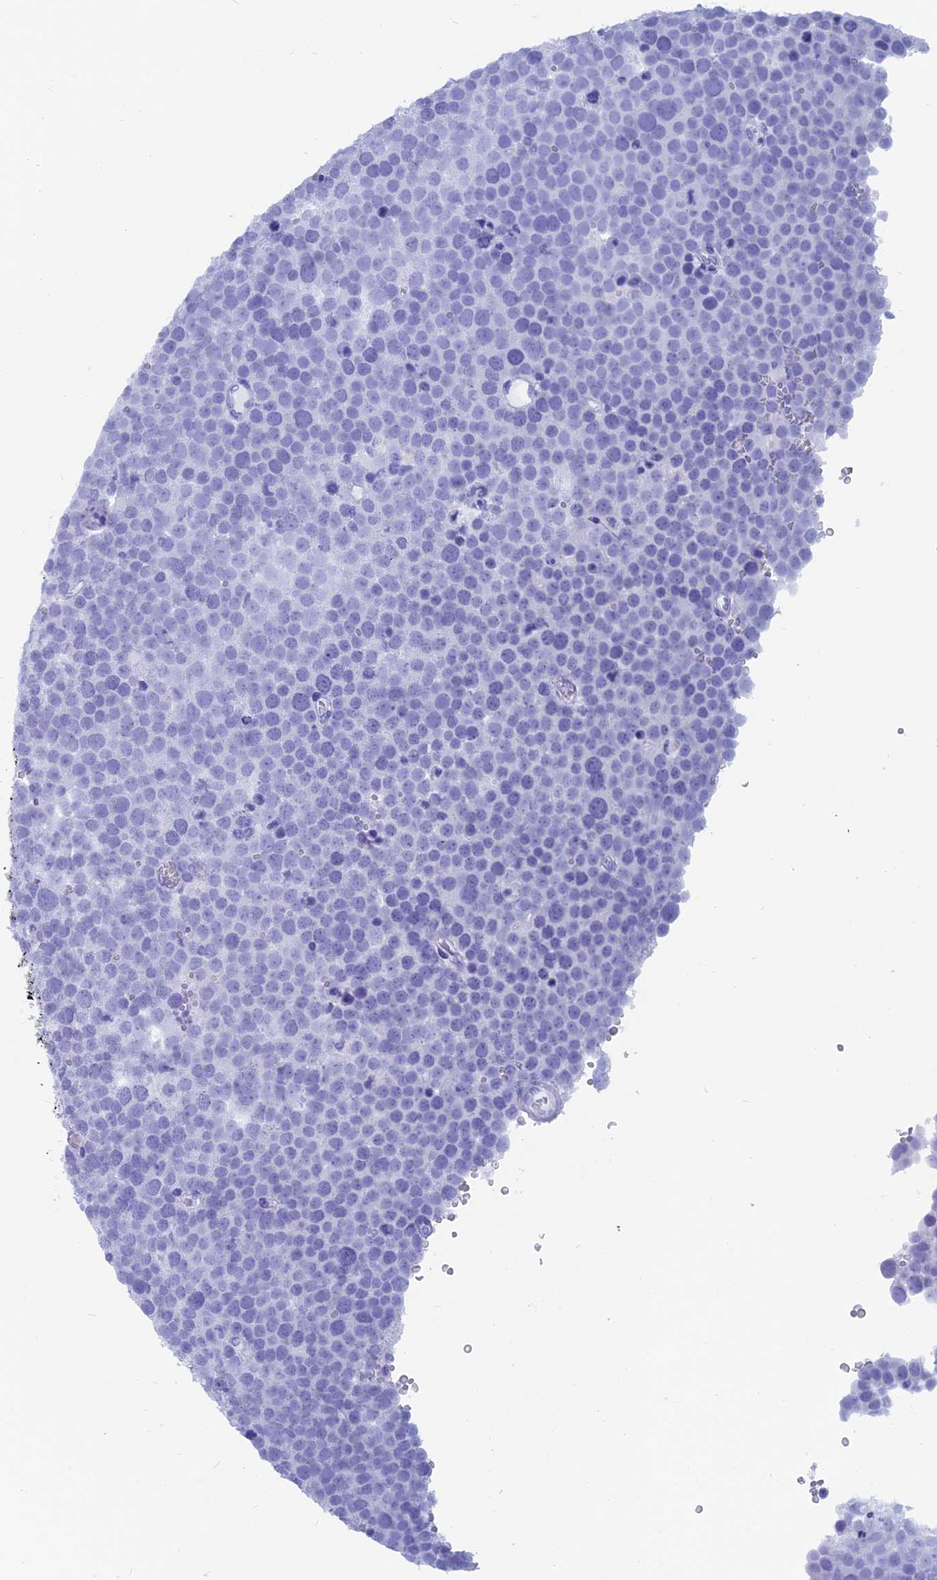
{"staining": {"intensity": "negative", "quantity": "none", "location": "none"}, "tissue": "testis cancer", "cell_type": "Tumor cells", "image_type": "cancer", "snomed": [{"axis": "morphology", "description": "Seminoma, NOS"}, {"axis": "topography", "description": "Testis"}], "caption": "A histopathology image of human testis seminoma is negative for staining in tumor cells.", "gene": "CAPS", "patient": {"sex": "male", "age": 71}}